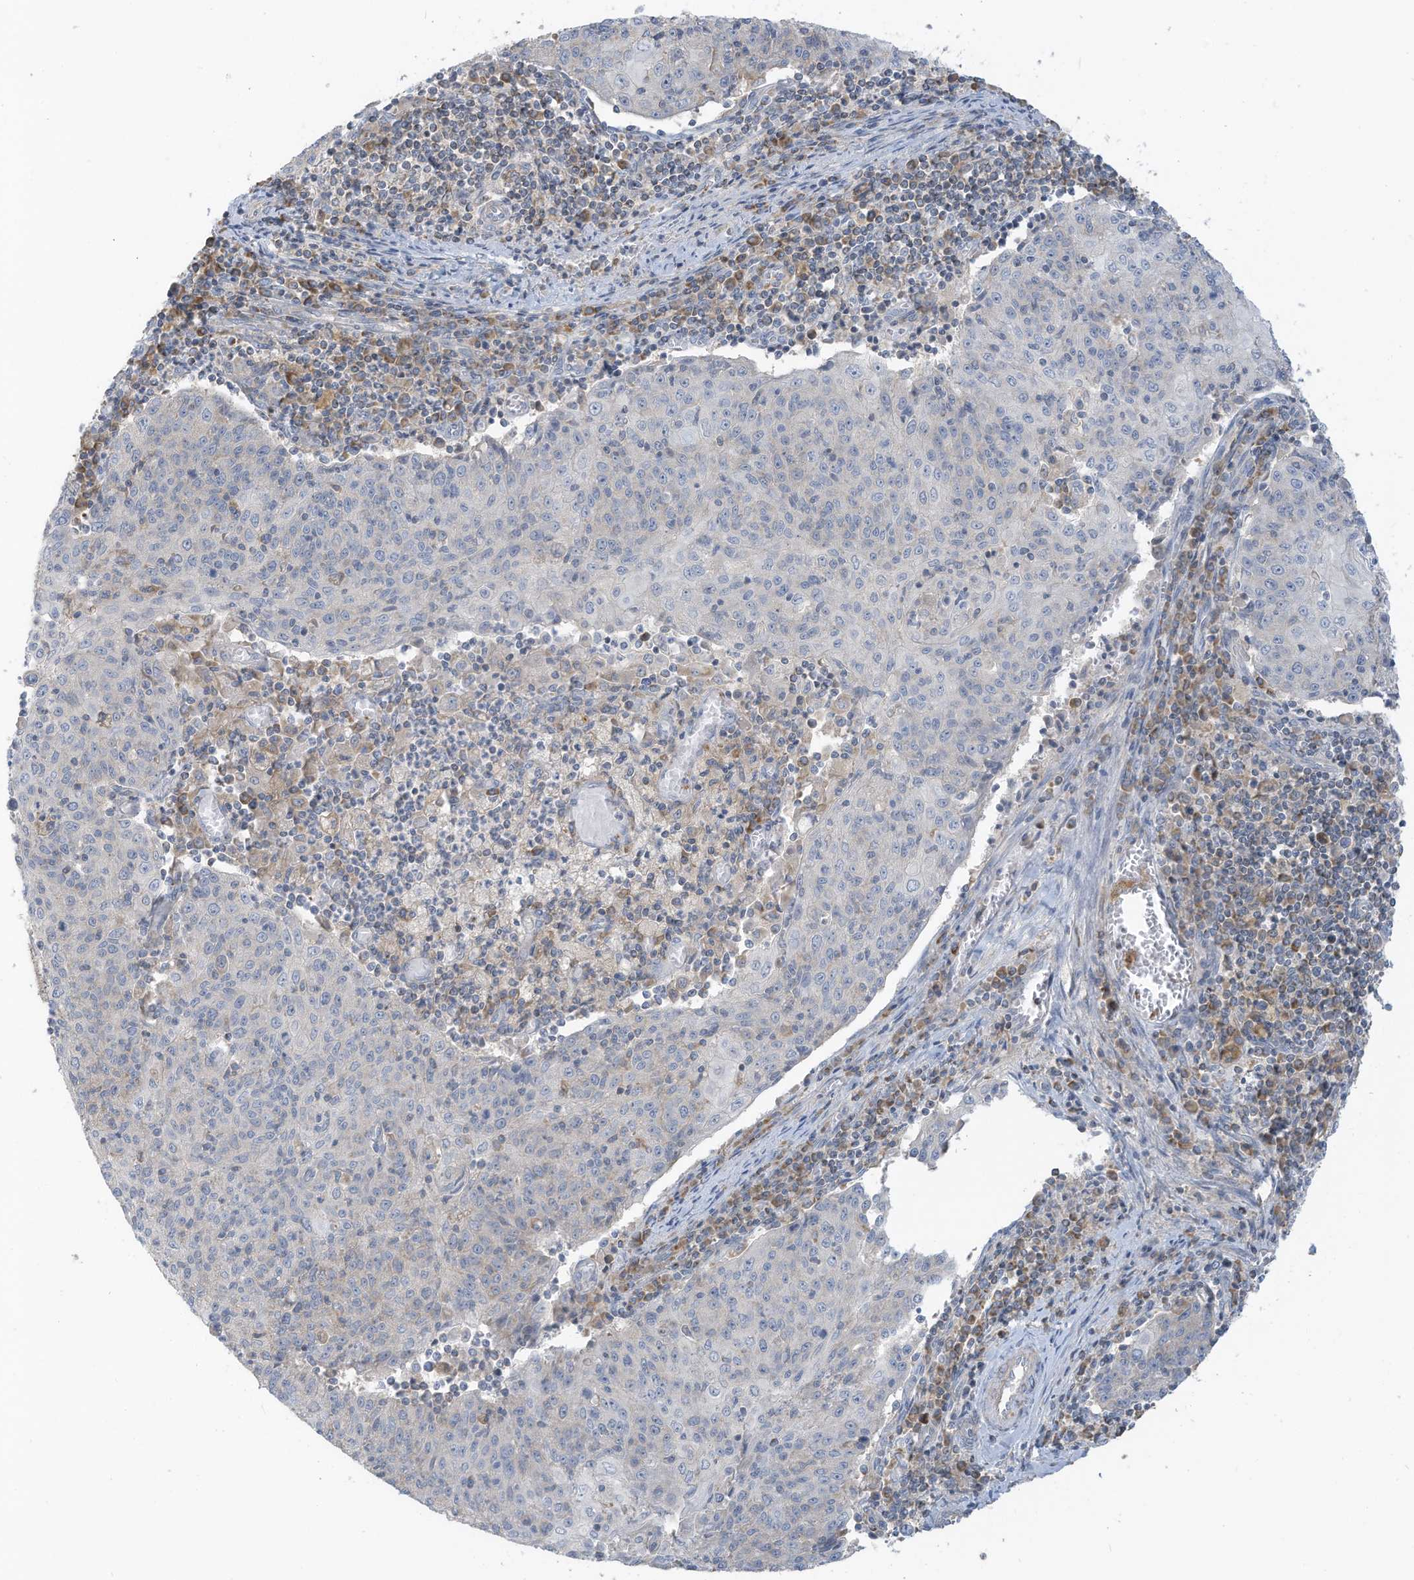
{"staining": {"intensity": "negative", "quantity": "none", "location": "none"}, "tissue": "cervical cancer", "cell_type": "Tumor cells", "image_type": "cancer", "snomed": [{"axis": "morphology", "description": "Squamous cell carcinoma, NOS"}, {"axis": "topography", "description": "Cervix"}], "caption": "Immunohistochemical staining of squamous cell carcinoma (cervical) shows no significant positivity in tumor cells.", "gene": "GTPBP2", "patient": {"sex": "female", "age": 48}}